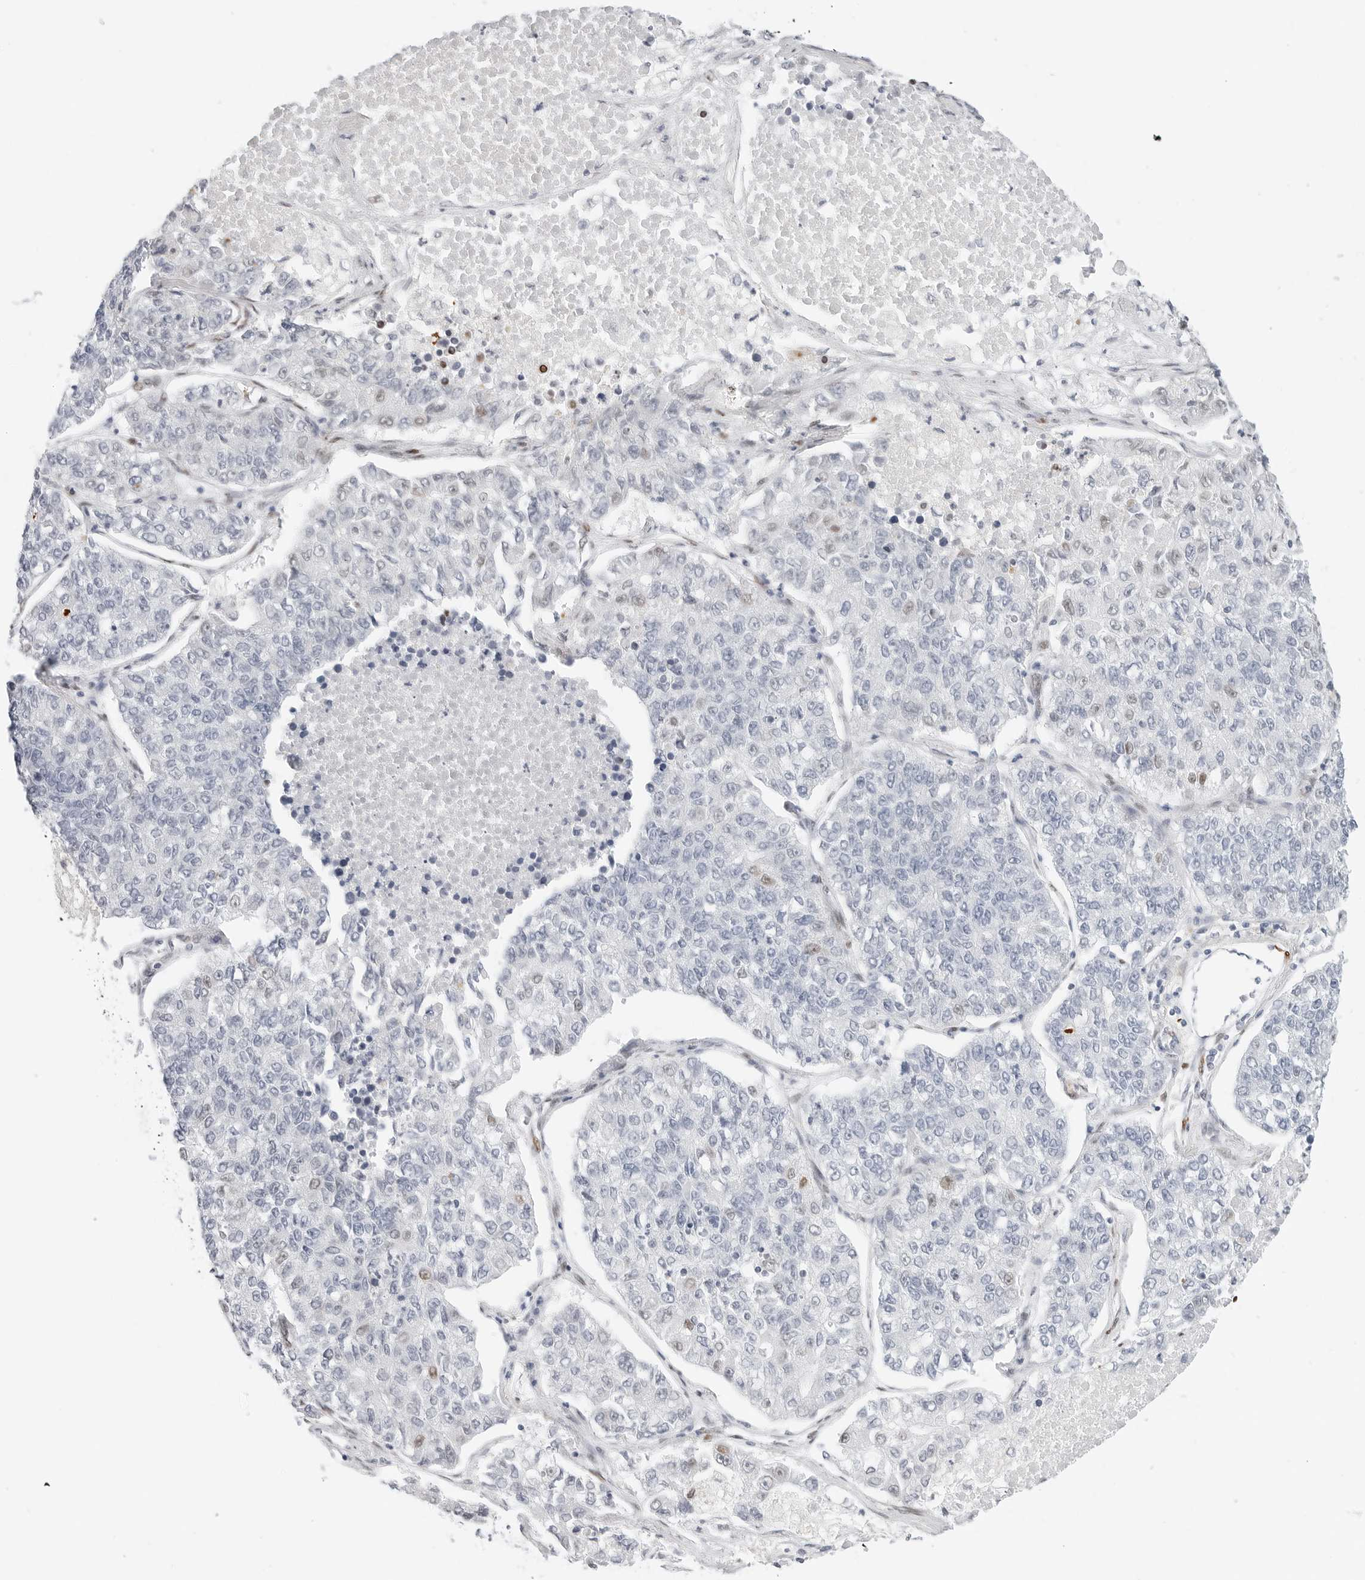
{"staining": {"intensity": "negative", "quantity": "none", "location": "none"}, "tissue": "lung cancer", "cell_type": "Tumor cells", "image_type": "cancer", "snomed": [{"axis": "morphology", "description": "Adenocarcinoma, NOS"}, {"axis": "topography", "description": "Lung"}], "caption": "This is a image of immunohistochemistry (IHC) staining of adenocarcinoma (lung), which shows no expression in tumor cells.", "gene": "SPIDR", "patient": {"sex": "male", "age": 49}}